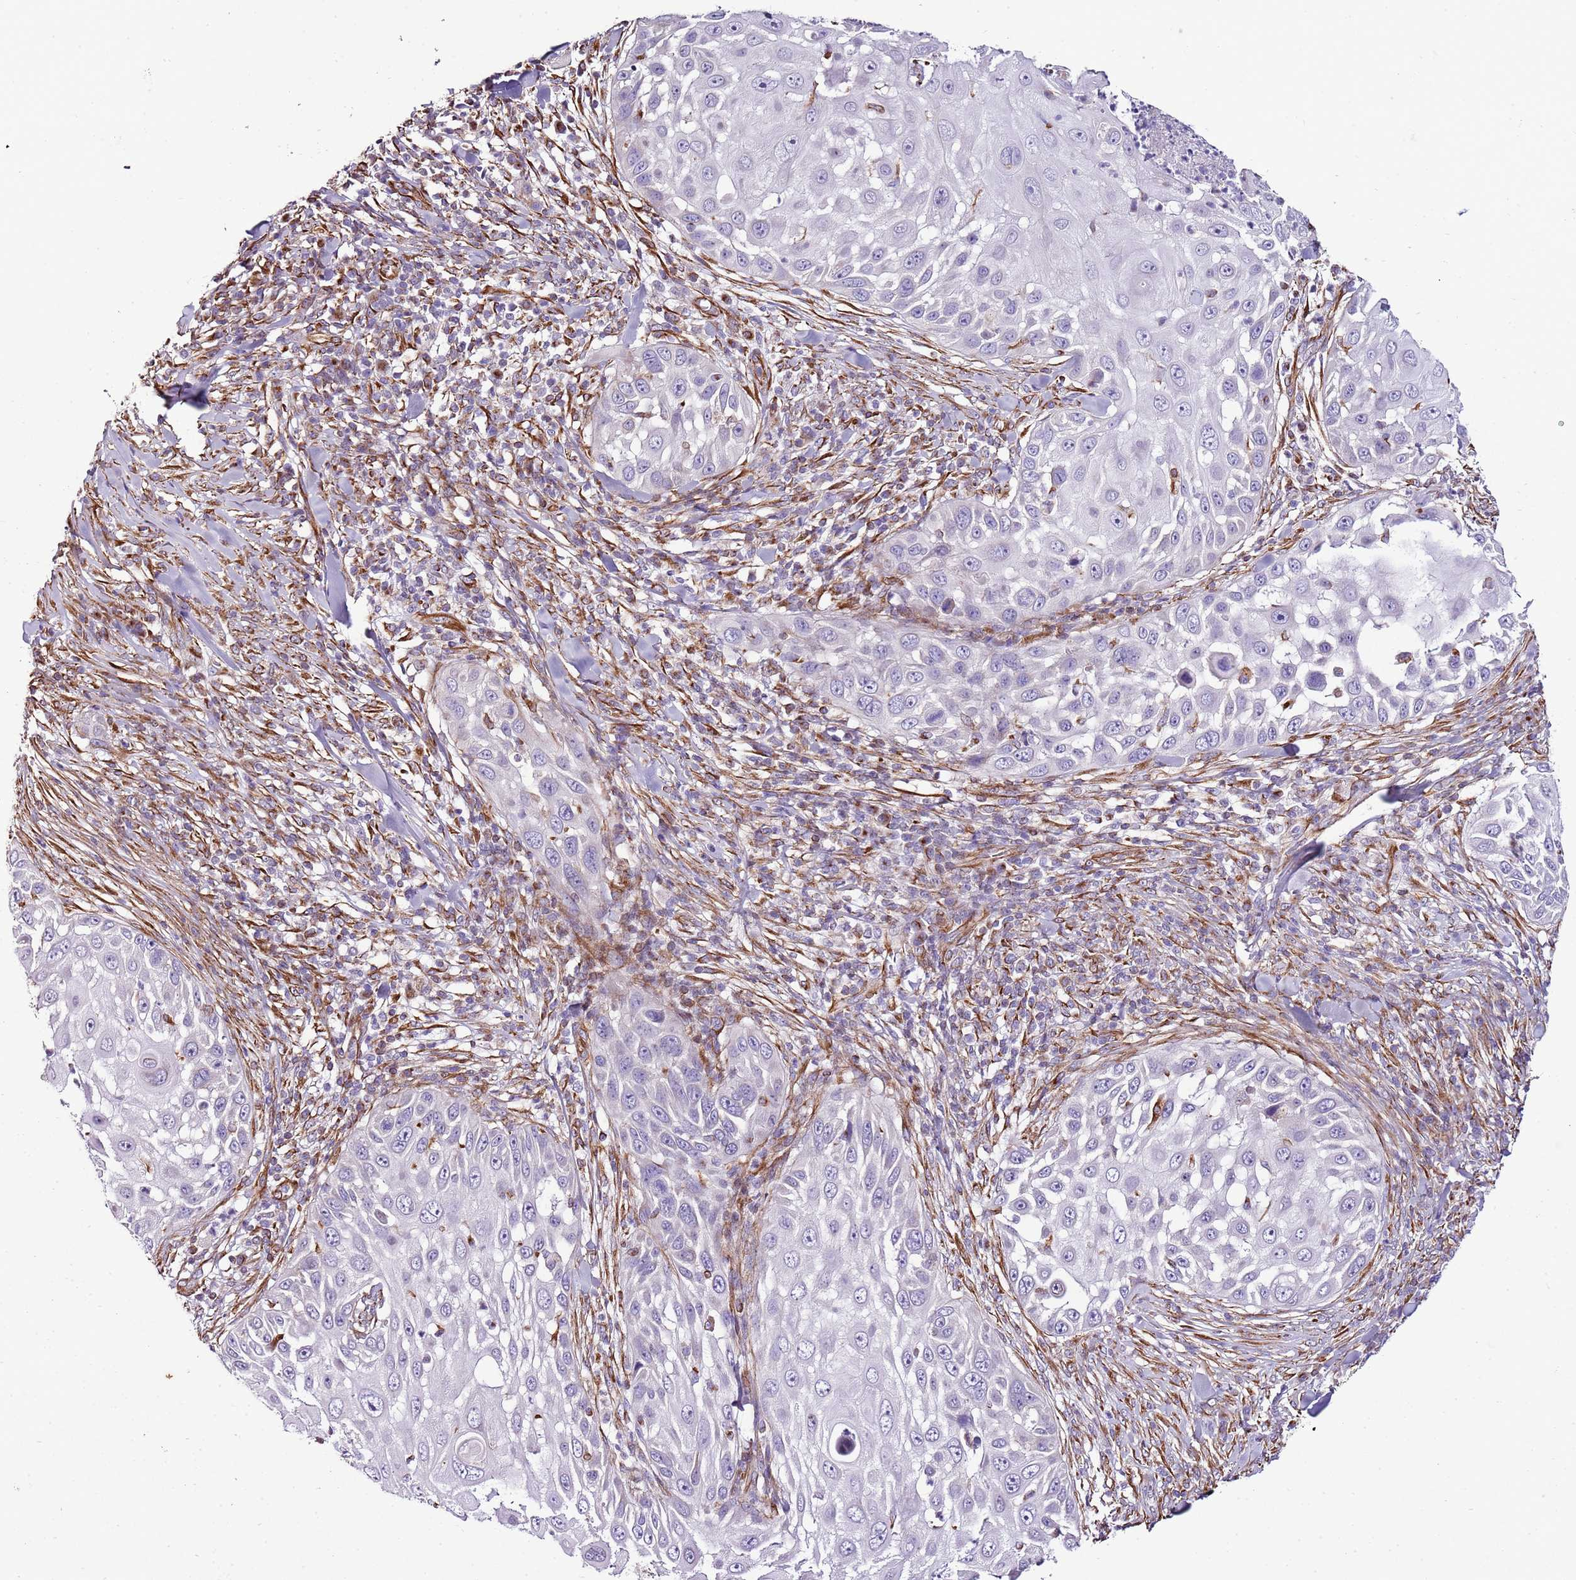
{"staining": {"intensity": "negative", "quantity": "none", "location": "none"}, "tissue": "skin cancer", "cell_type": "Tumor cells", "image_type": "cancer", "snomed": [{"axis": "morphology", "description": "Squamous cell carcinoma, NOS"}, {"axis": "topography", "description": "Skin"}], "caption": "Photomicrograph shows no protein expression in tumor cells of squamous cell carcinoma (skin) tissue.", "gene": "ZNF786", "patient": {"sex": "female", "age": 44}}